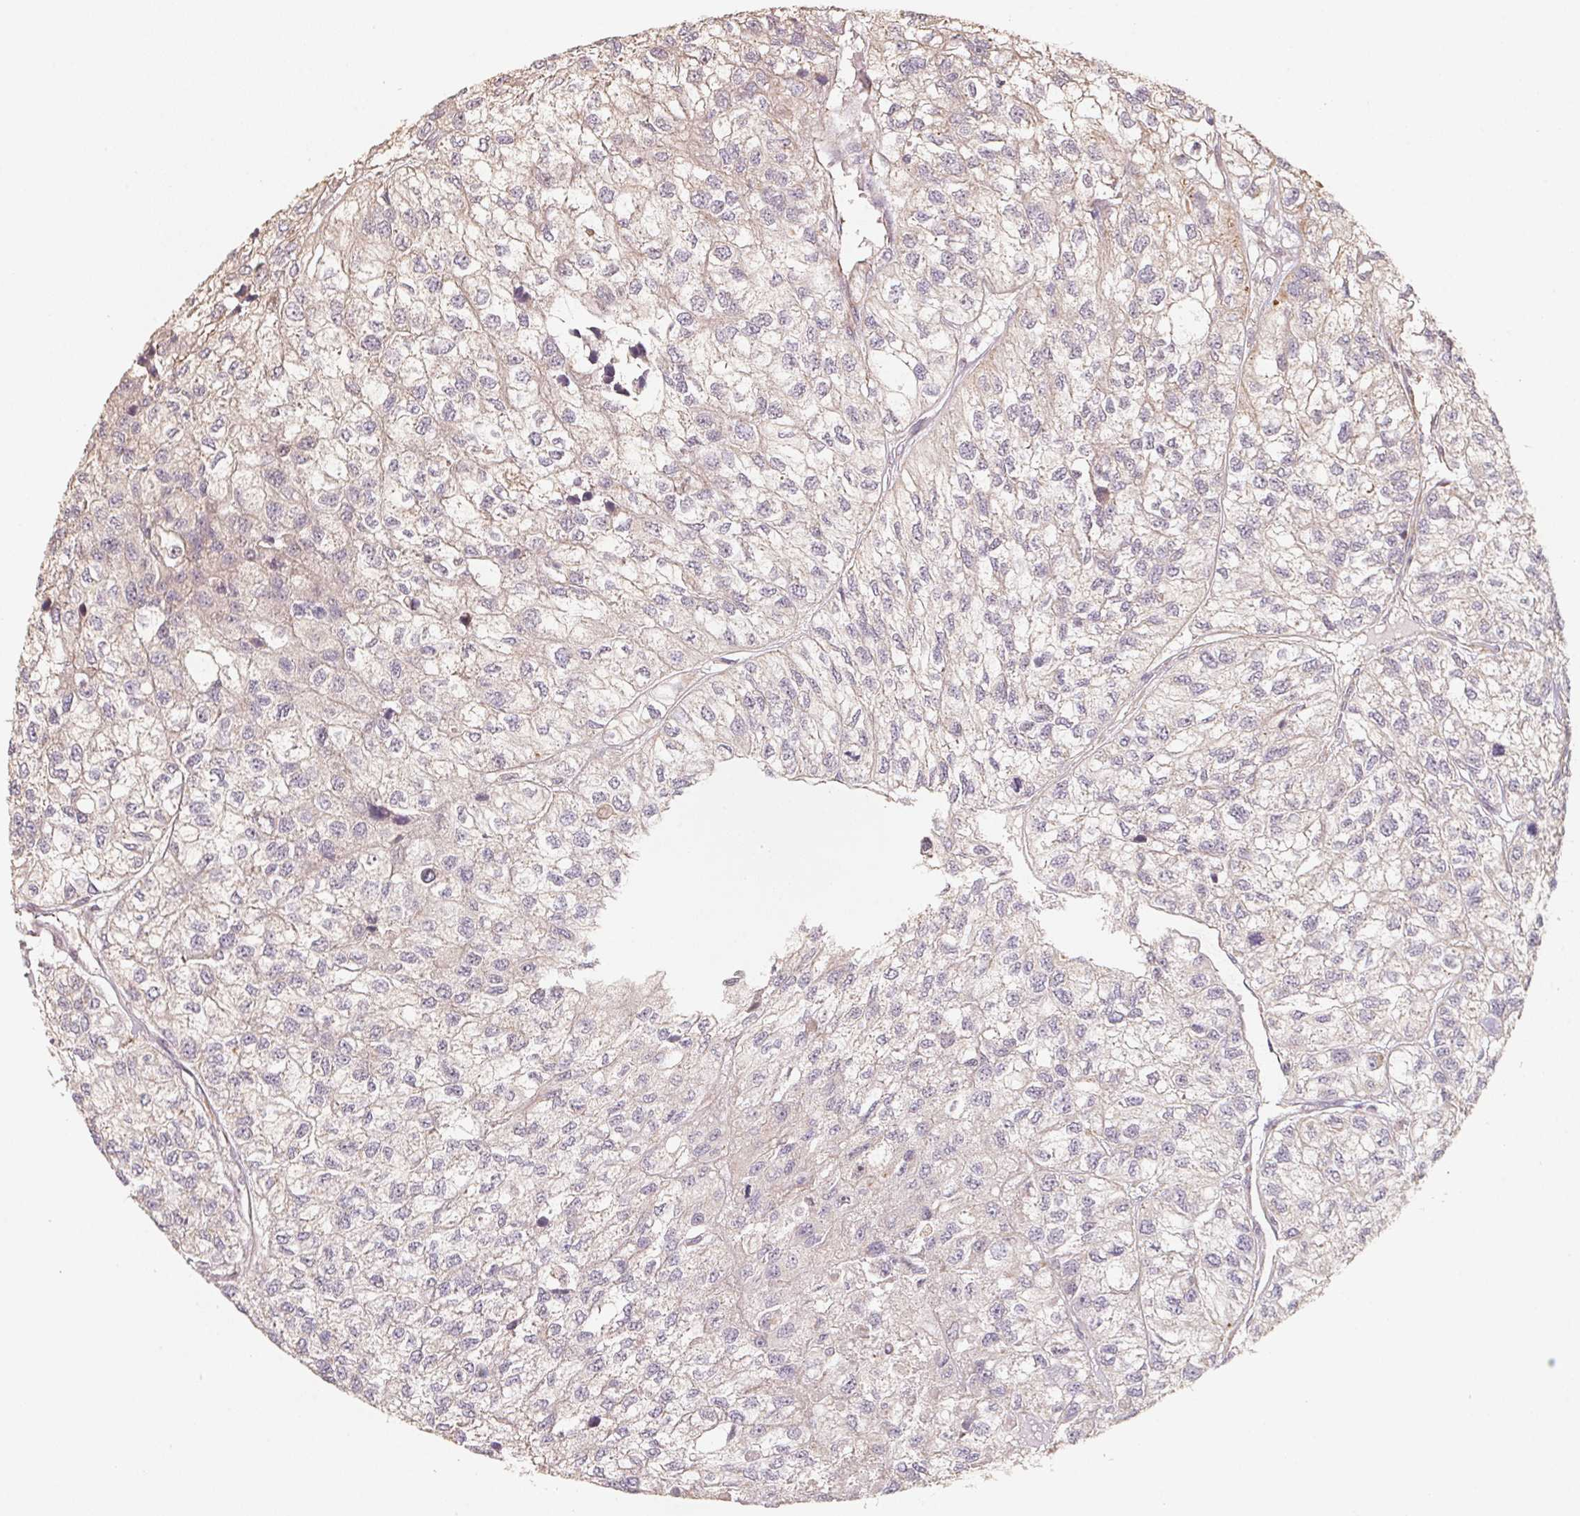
{"staining": {"intensity": "negative", "quantity": "none", "location": "none"}, "tissue": "renal cancer", "cell_type": "Tumor cells", "image_type": "cancer", "snomed": [{"axis": "morphology", "description": "Adenocarcinoma, NOS"}, {"axis": "topography", "description": "Kidney"}], "caption": "Protein analysis of renal adenocarcinoma shows no significant positivity in tumor cells. (DAB (3,3'-diaminobenzidine) immunohistochemistry visualized using brightfield microscopy, high magnification).", "gene": "TSPAN12", "patient": {"sex": "male", "age": 56}}